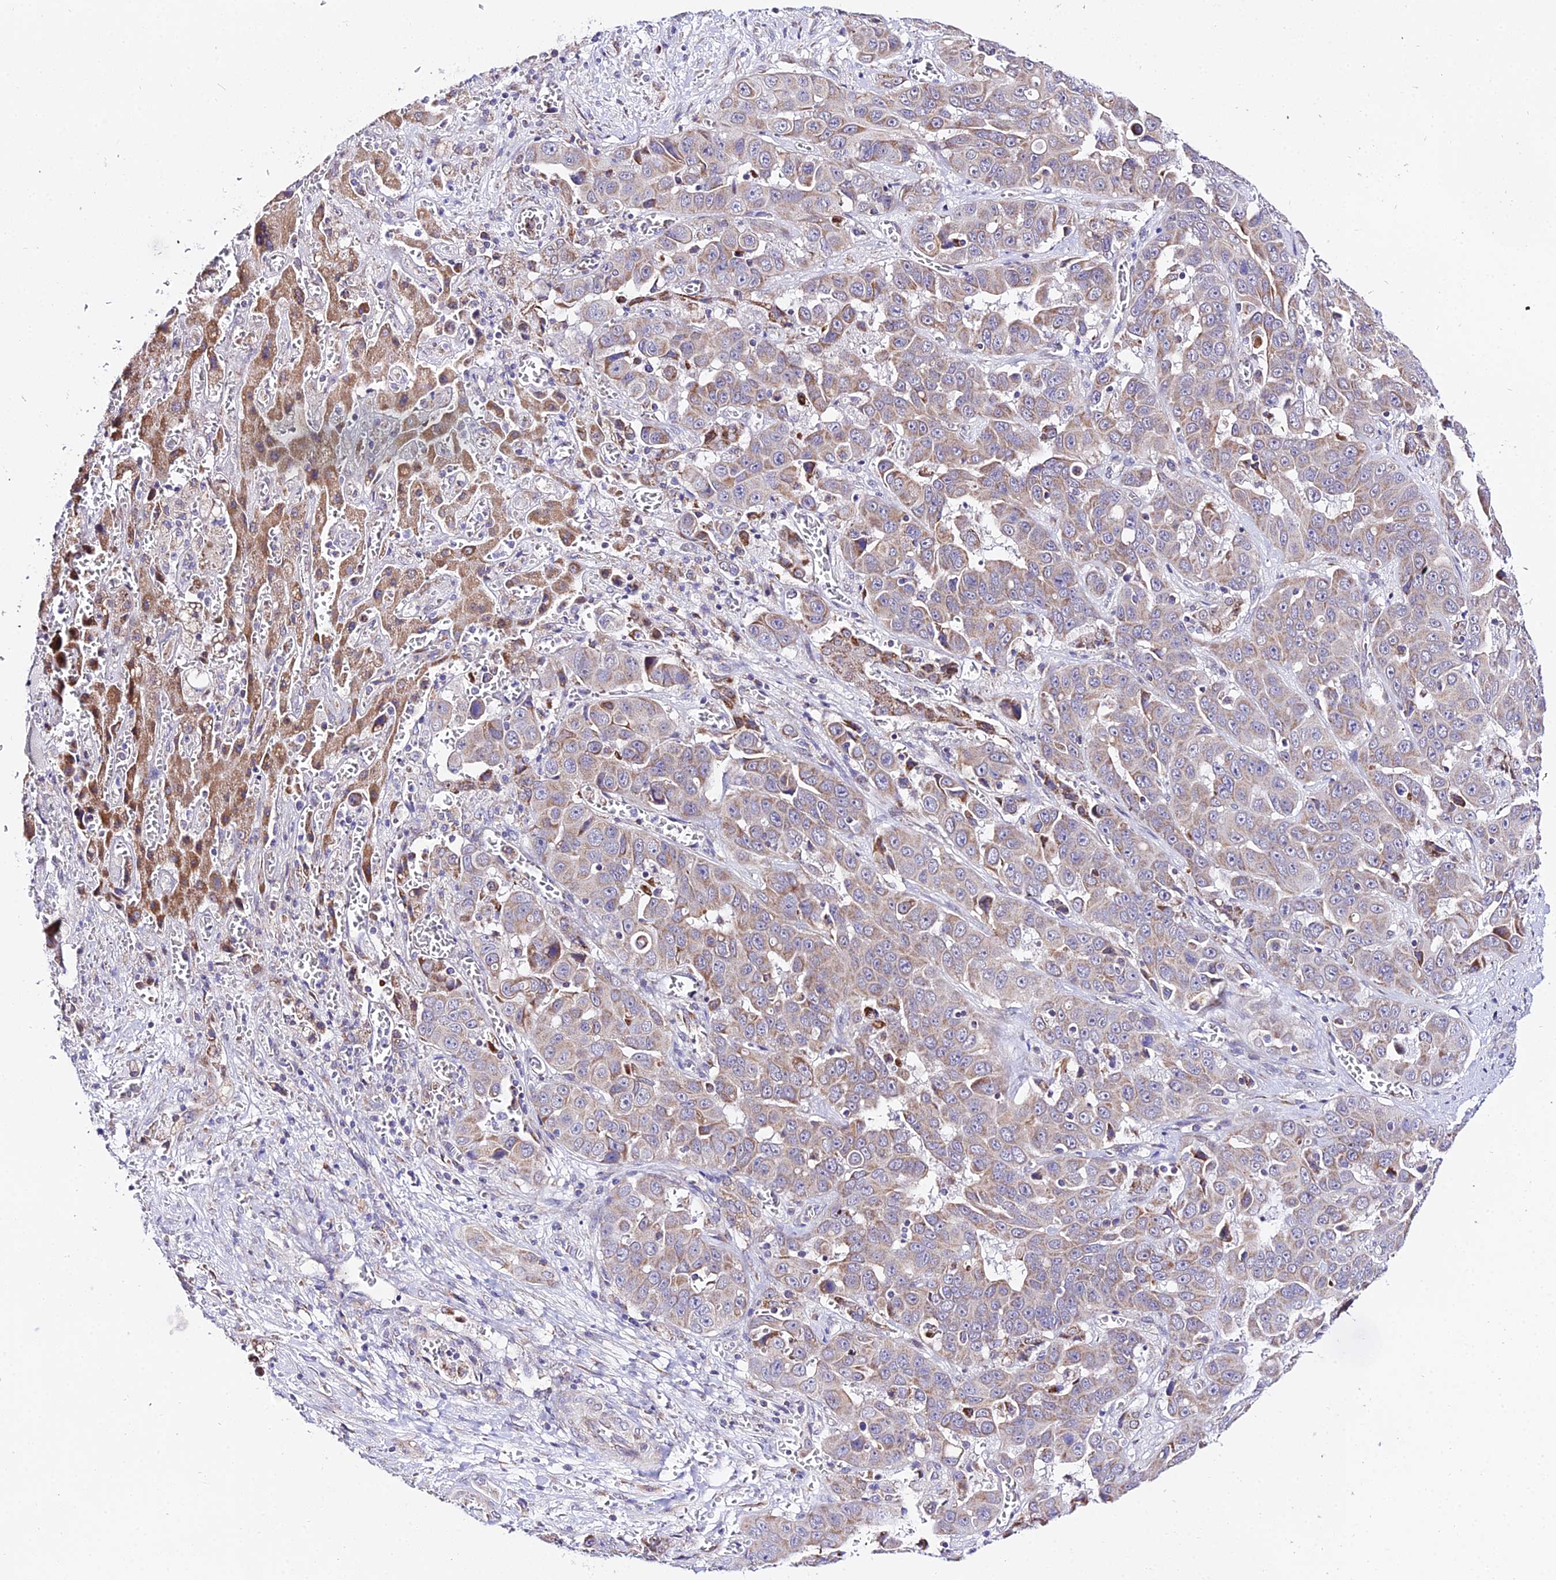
{"staining": {"intensity": "weak", "quantity": "25%-75%", "location": "cytoplasmic/membranous"}, "tissue": "liver cancer", "cell_type": "Tumor cells", "image_type": "cancer", "snomed": [{"axis": "morphology", "description": "Cholangiocarcinoma"}, {"axis": "topography", "description": "Liver"}], "caption": "A micrograph of human liver cancer (cholangiocarcinoma) stained for a protein reveals weak cytoplasmic/membranous brown staining in tumor cells.", "gene": "ATP5PB", "patient": {"sex": "female", "age": 52}}